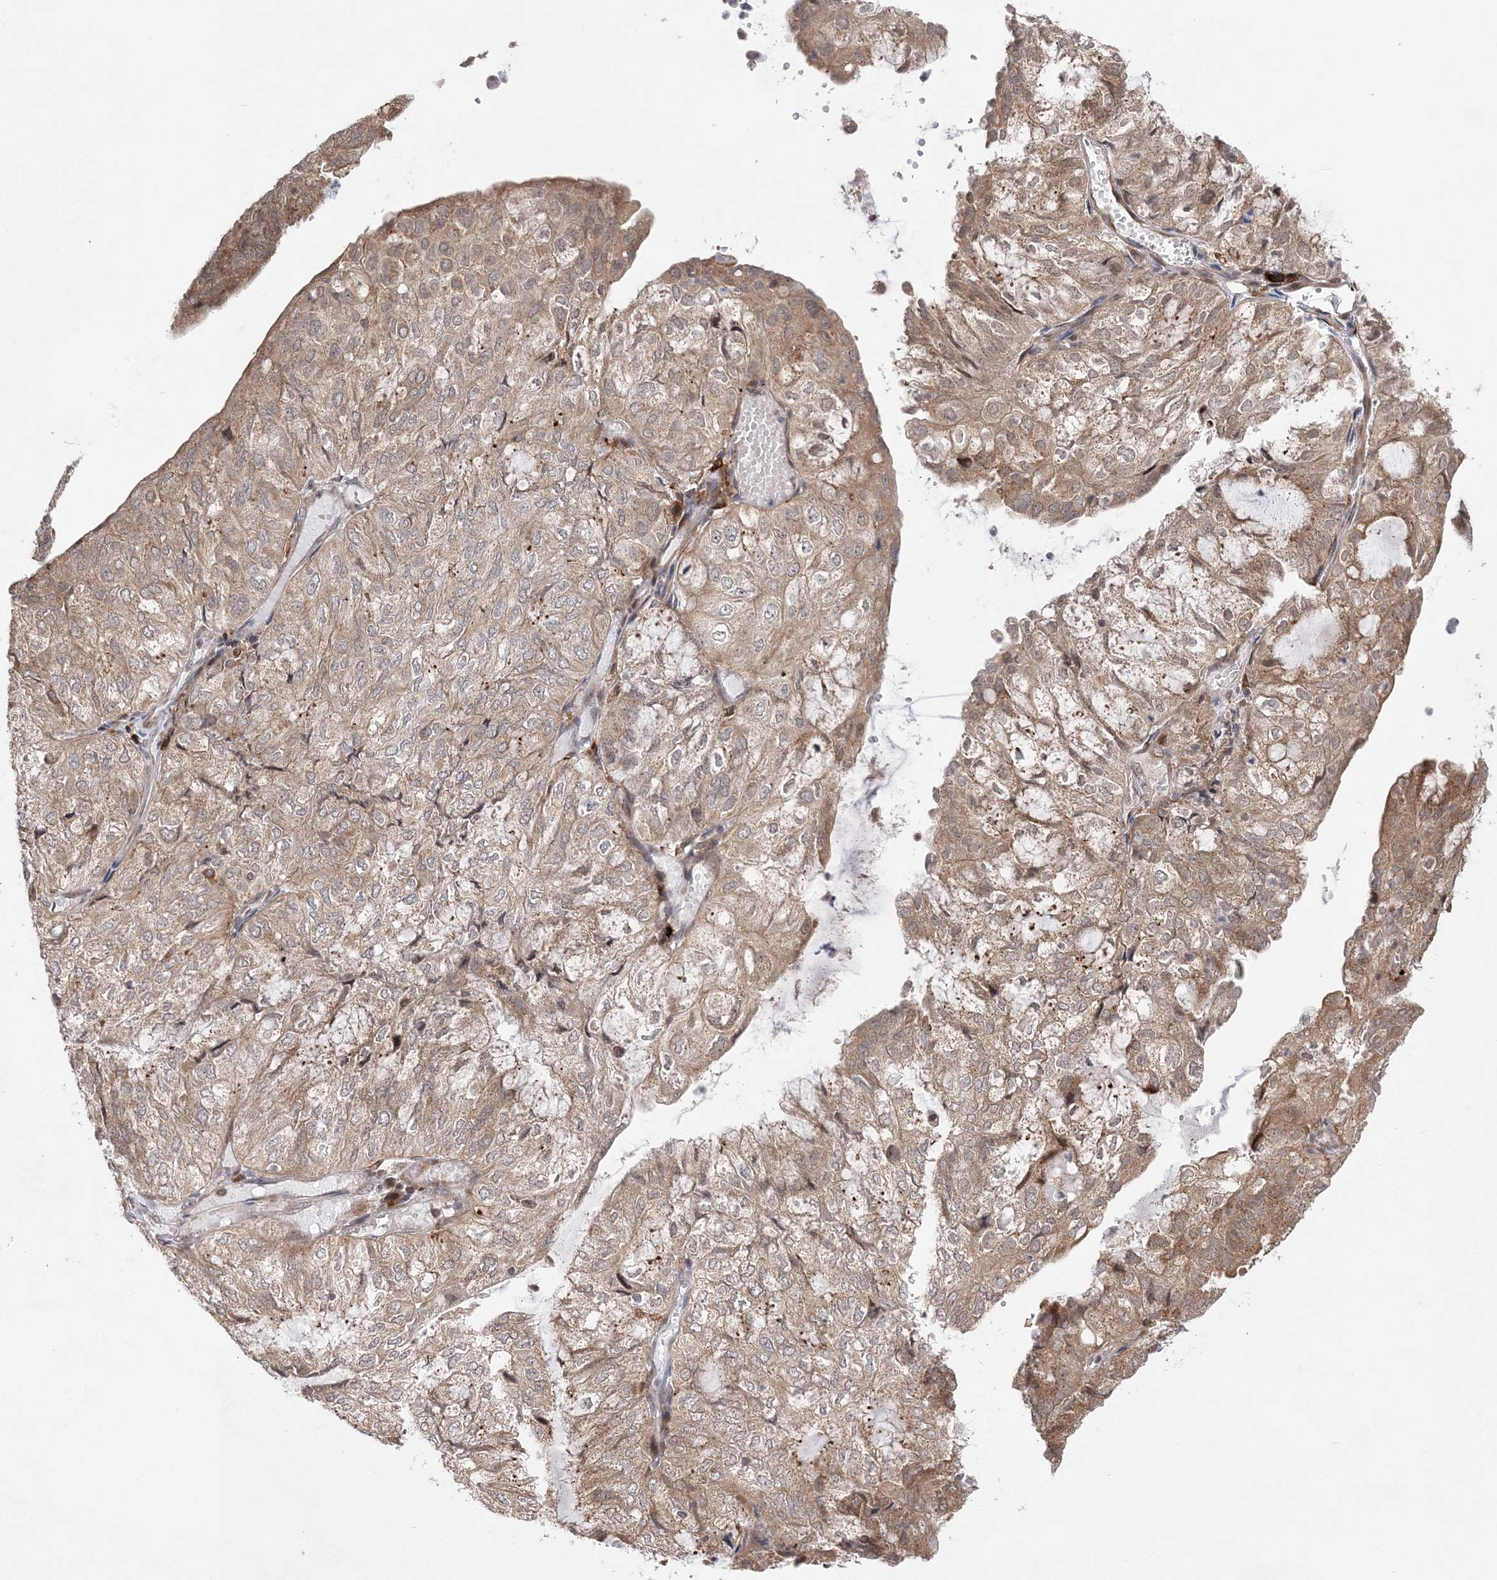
{"staining": {"intensity": "weak", "quantity": ">75%", "location": "cytoplasmic/membranous"}, "tissue": "endometrial cancer", "cell_type": "Tumor cells", "image_type": "cancer", "snomed": [{"axis": "morphology", "description": "Adenocarcinoma, NOS"}, {"axis": "topography", "description": "Endometrium"}], "caption": "High-magnification brightfield microscopy of endometrial adenocarcinoma stained with DAB (3,3'-diaminobenzidine) (brown) and counterstained with hematoxylin (blue). tumor cells exhibit weak cytoplasmic/membranous staining is seen in approximately>75% of cells.", "gene": "ANAPC15", "patient": {"sex": "female", "age": 81}}